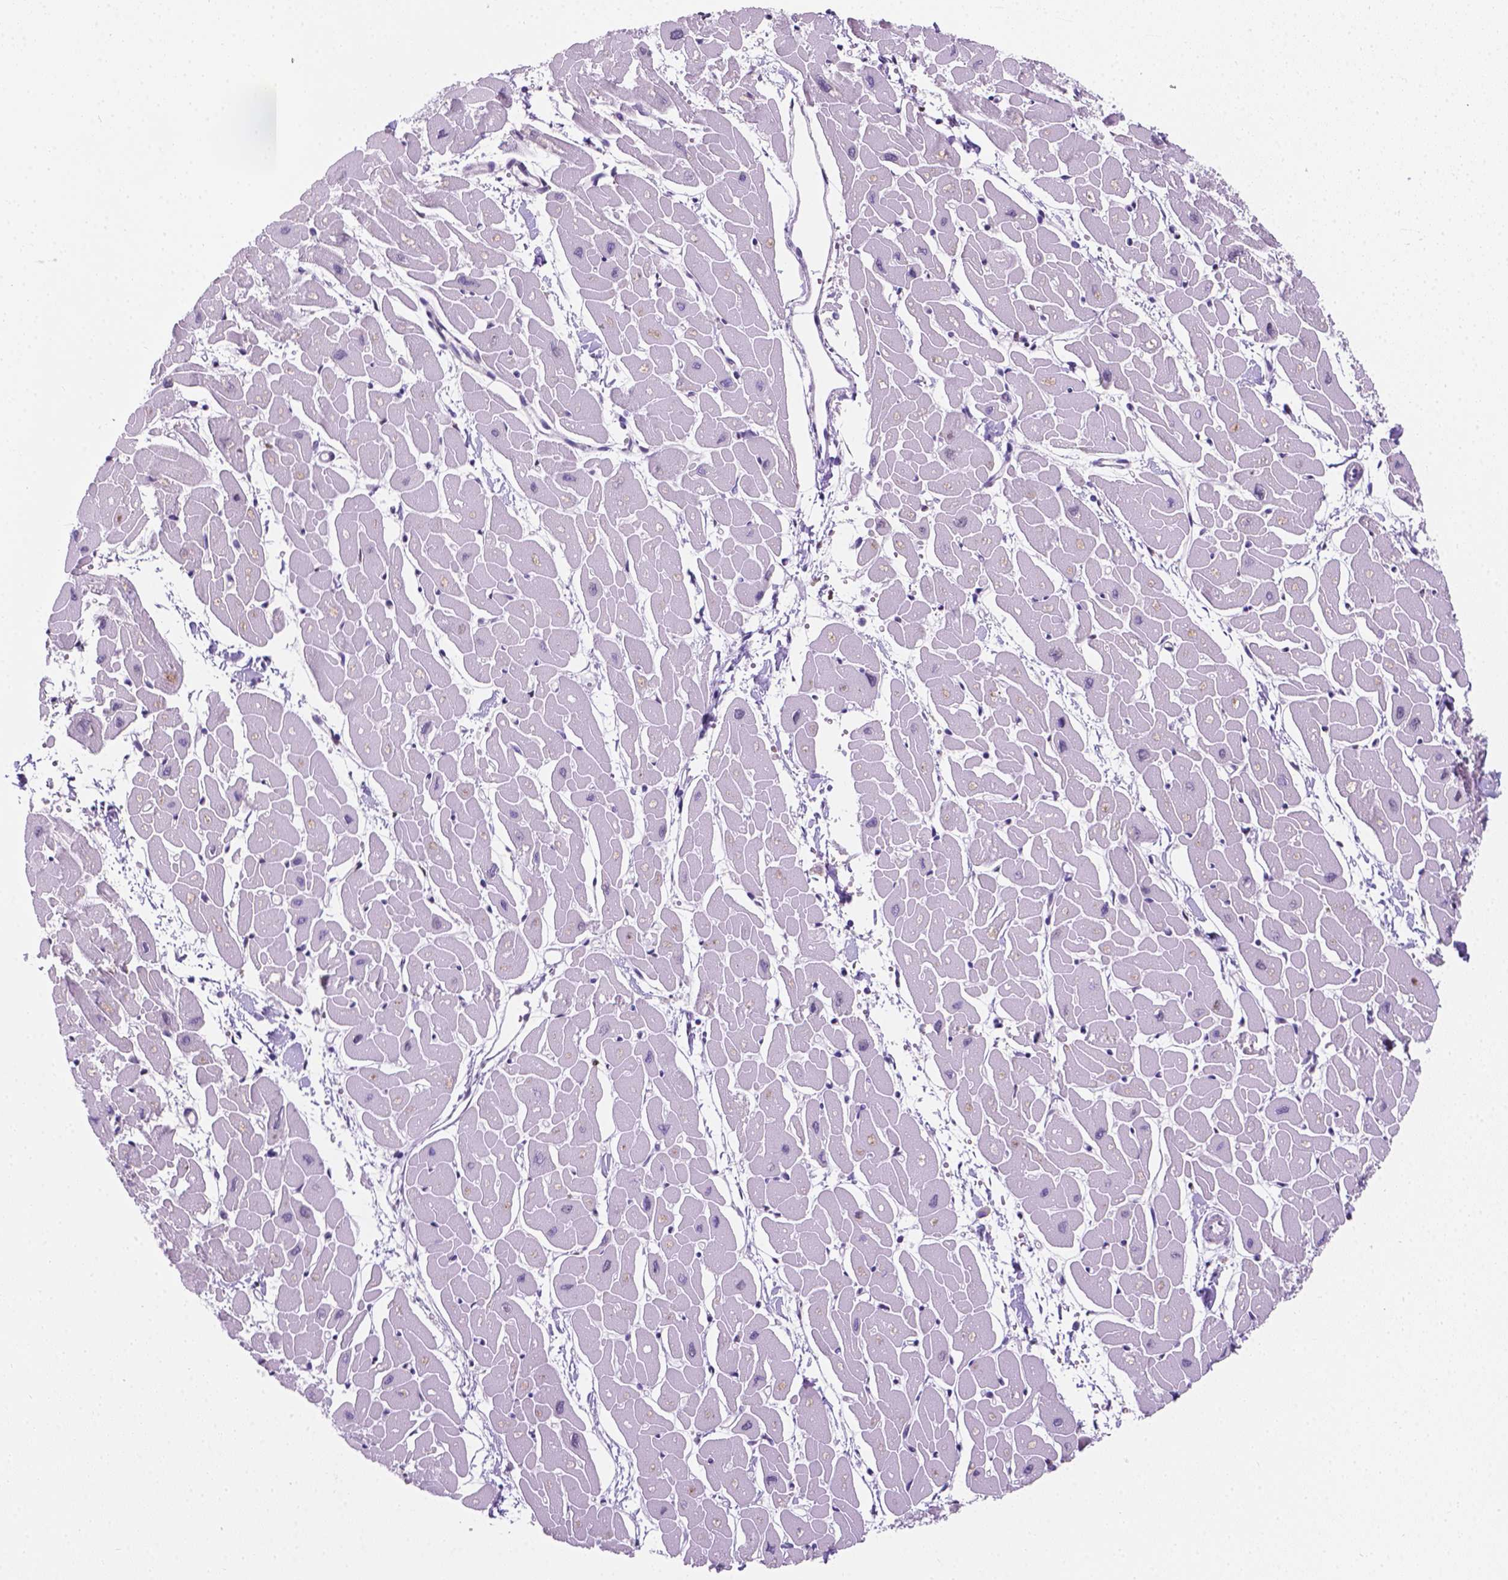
{"staining": {"intensity": "negative", "quantity": "none", "location": "none"}, "tissue": "heart muscle", "cell_type": "Cardiomyocytes", "image_type": "normal", "snomed": [{"axis": "morphology", "description": "Normal tissue, NOS"}, {"axis": "topography", "description": "Heart"}], "caption": "A high-resolution photomicrograph shows IHC staining of normal heart muscle, which displays no significant expression in cardiomyocytes.", "gene": "TMEM210", "patient": {"sex": "male", "age": 57}}